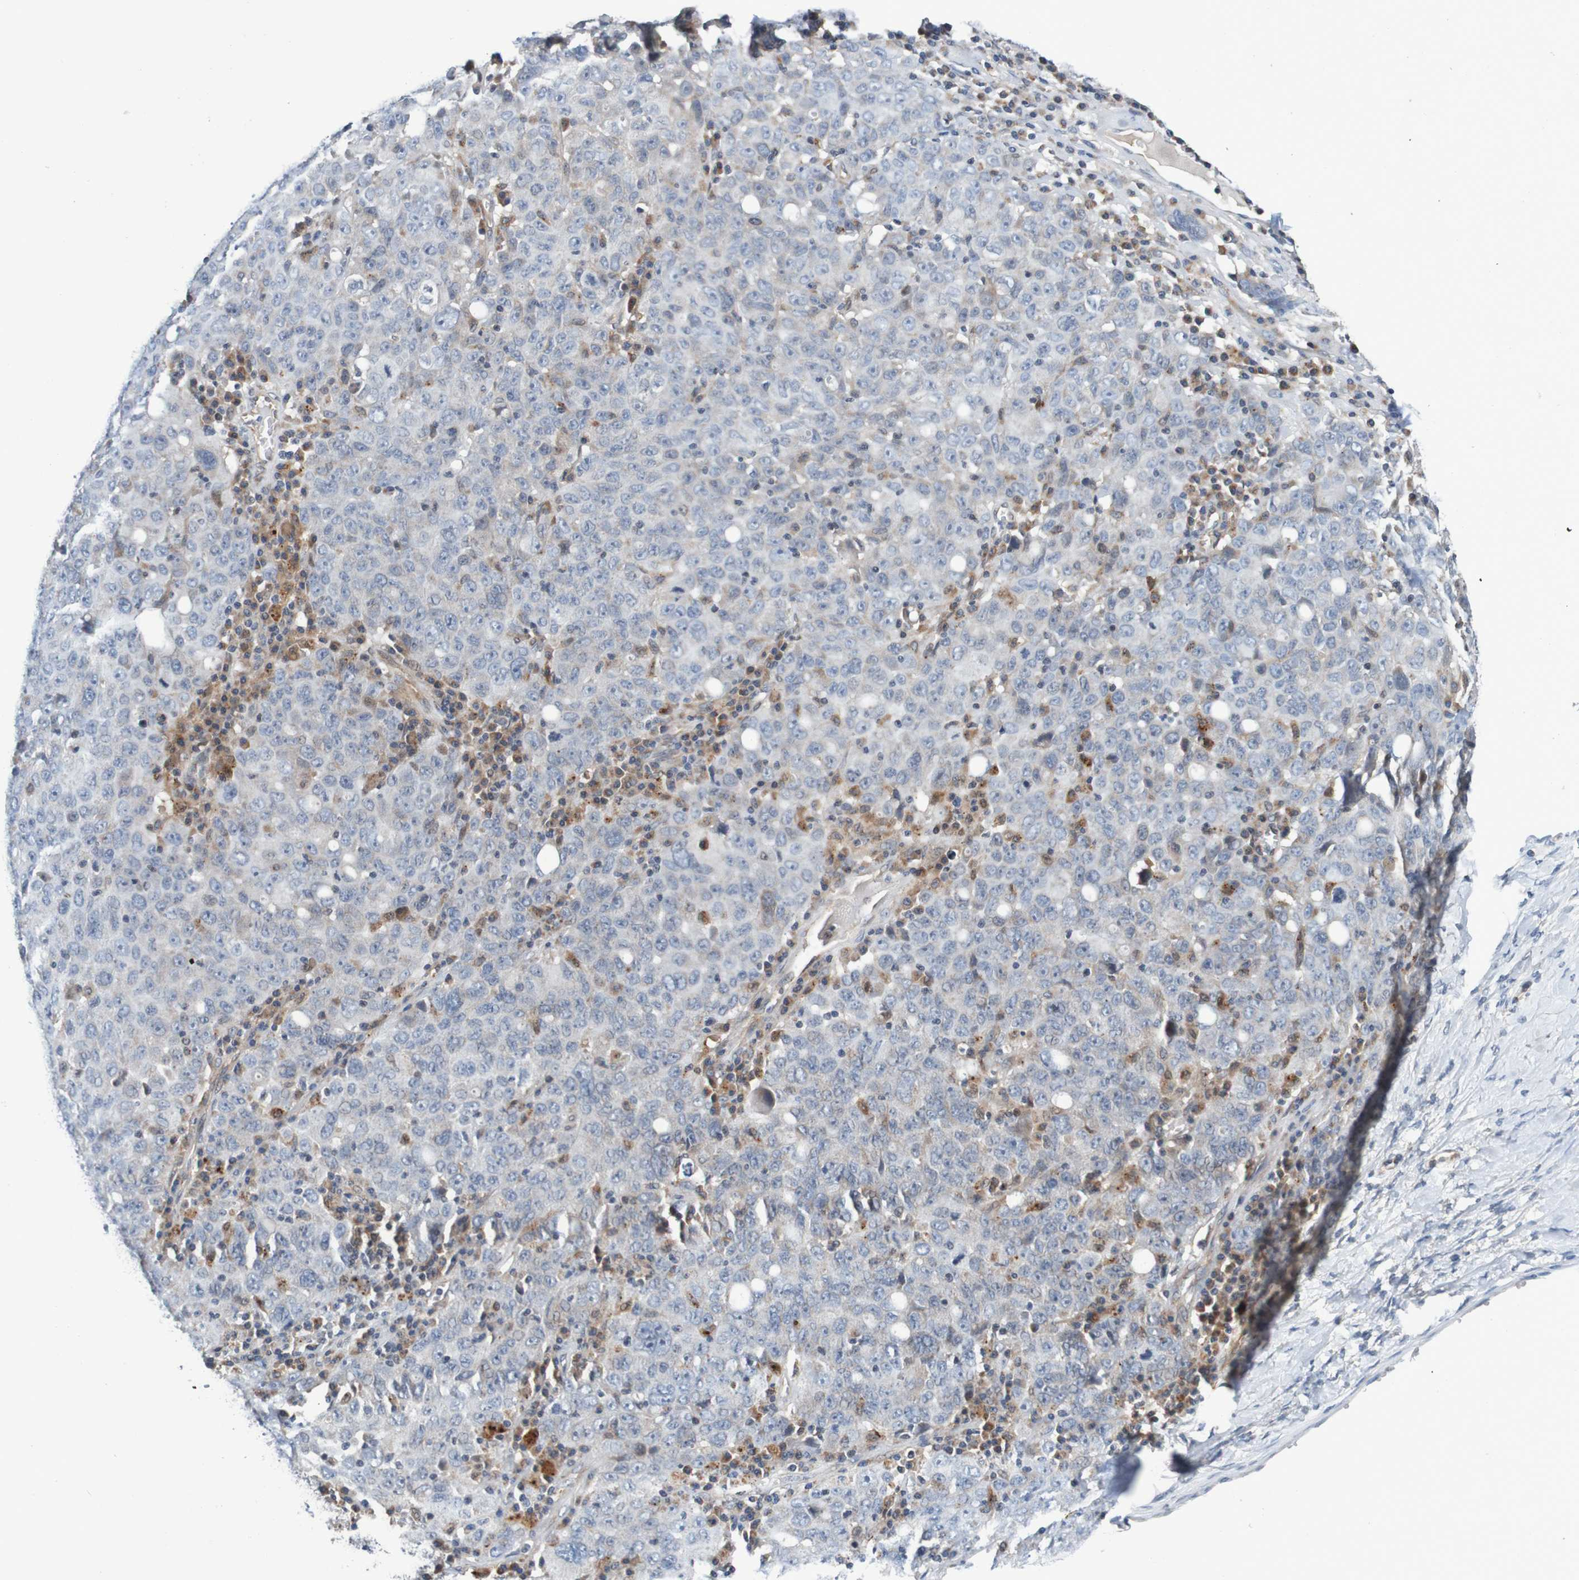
{"staining": {"intensity": "negative", "quantity": "none", "location": "none"}, "tissue": "ovarian cancer", "cell_type": "Tumor cells", "image_type": "cancer", "snomed": [{"axis": "morphology", "description": "Carcinoma, endometroid"}, {"axis": "topography", "description": "Ovary"}], "caption": "This is an IHC micrograph of human ovarian cancer. There is no positivity in tumor cells.", "gene": "CPED1", "patient": {"sex": "female", "age": 62}}